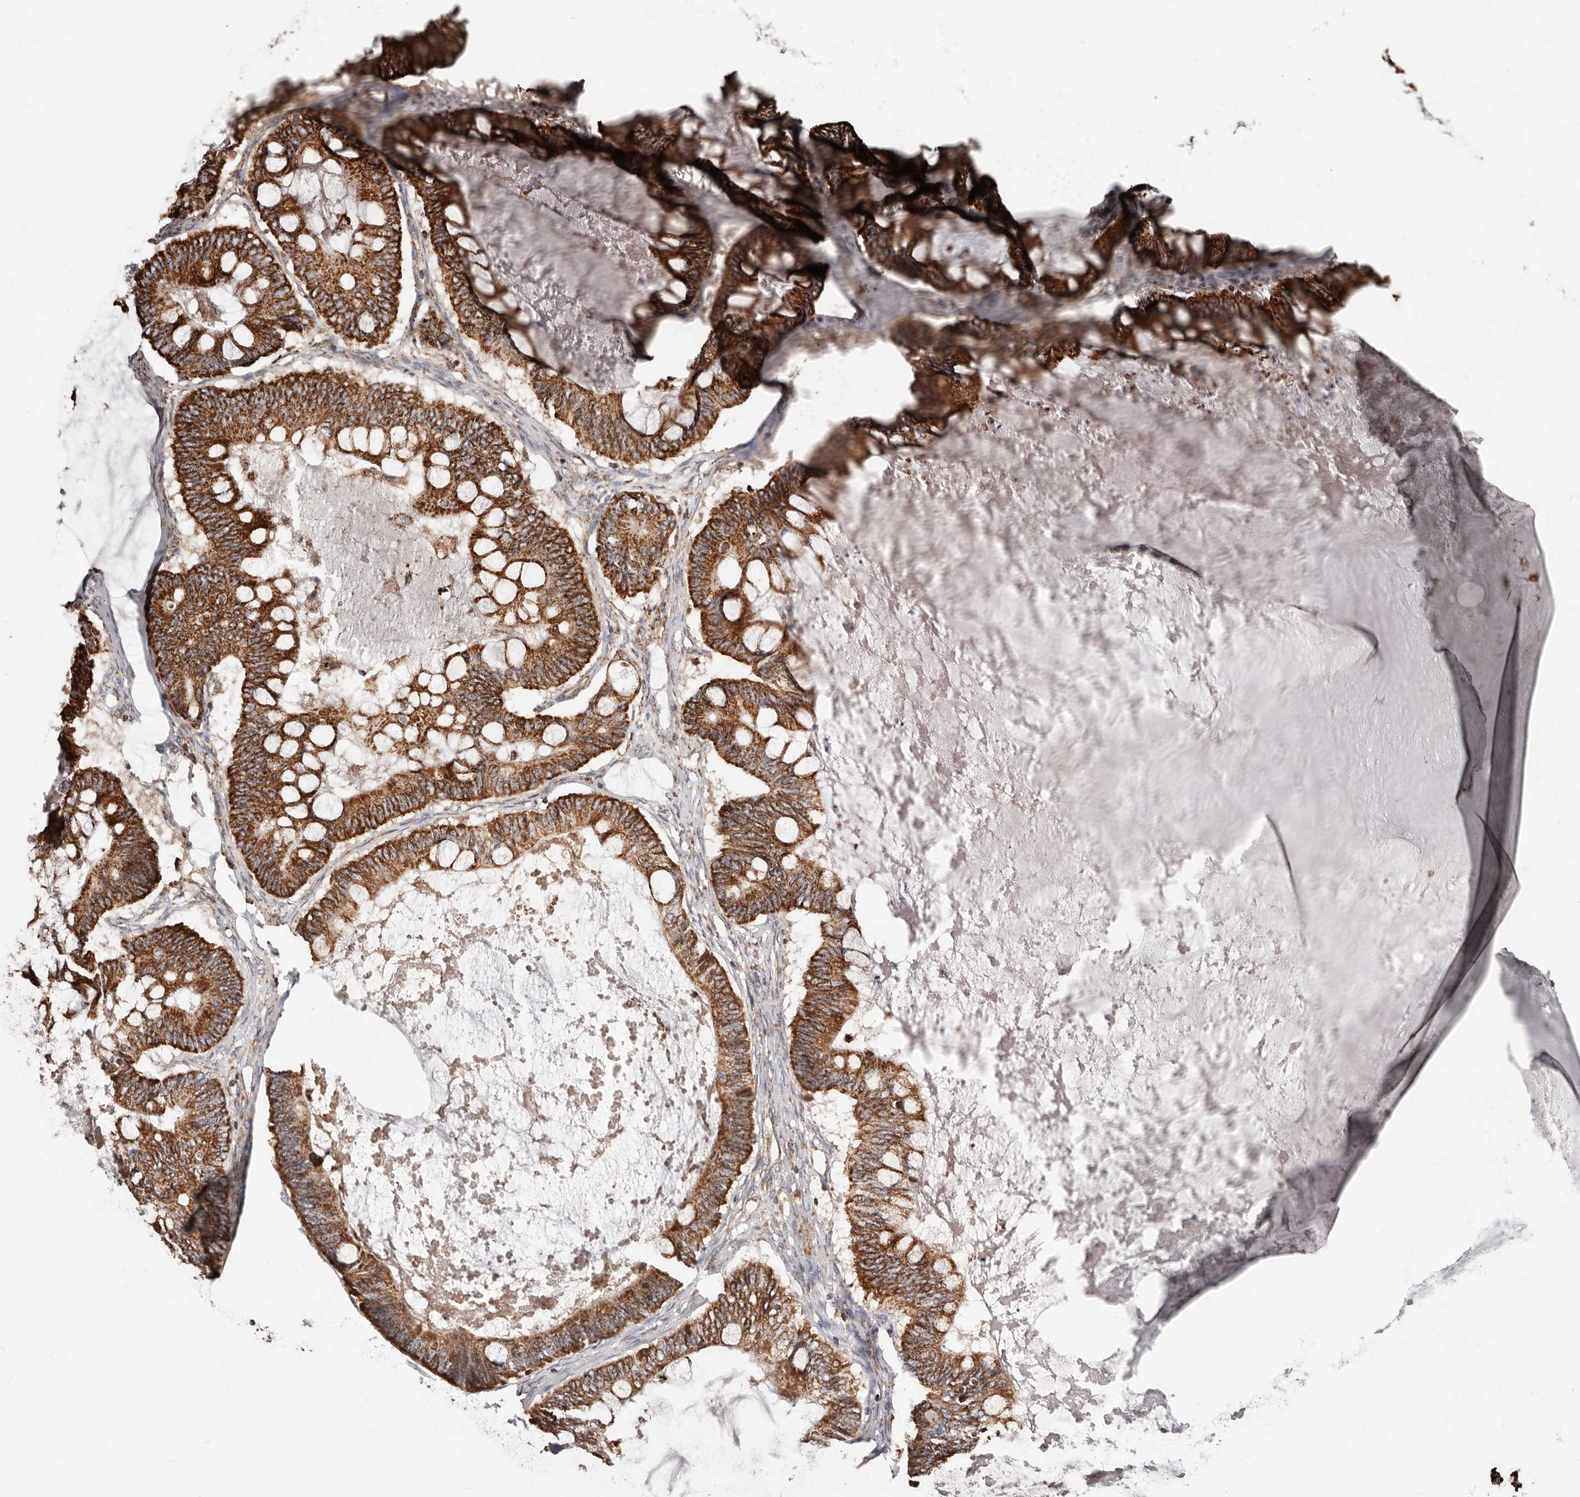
{"staining": {"intensity": "strong", "quantity": ">75%", "location": "cytoplasmic/membranous"}, "tissue": "ovarian cancer", "cell_type": "Tumor cells", "image_type": "cancer", "snomed": [{"axis": "morphology", "description": "Cystadenocarcinoma, mucinous, NOS"}, {"axis": "topography", "description": "Ovary"}], "caption": "A brown stain shows strong cytoplasmic/membranous staining of a protein in human ovarian mucinous cystadenocarcinoma tumor cells.", "gene": "PRKACB", "patient": {"sex": "female", "age": 61}}